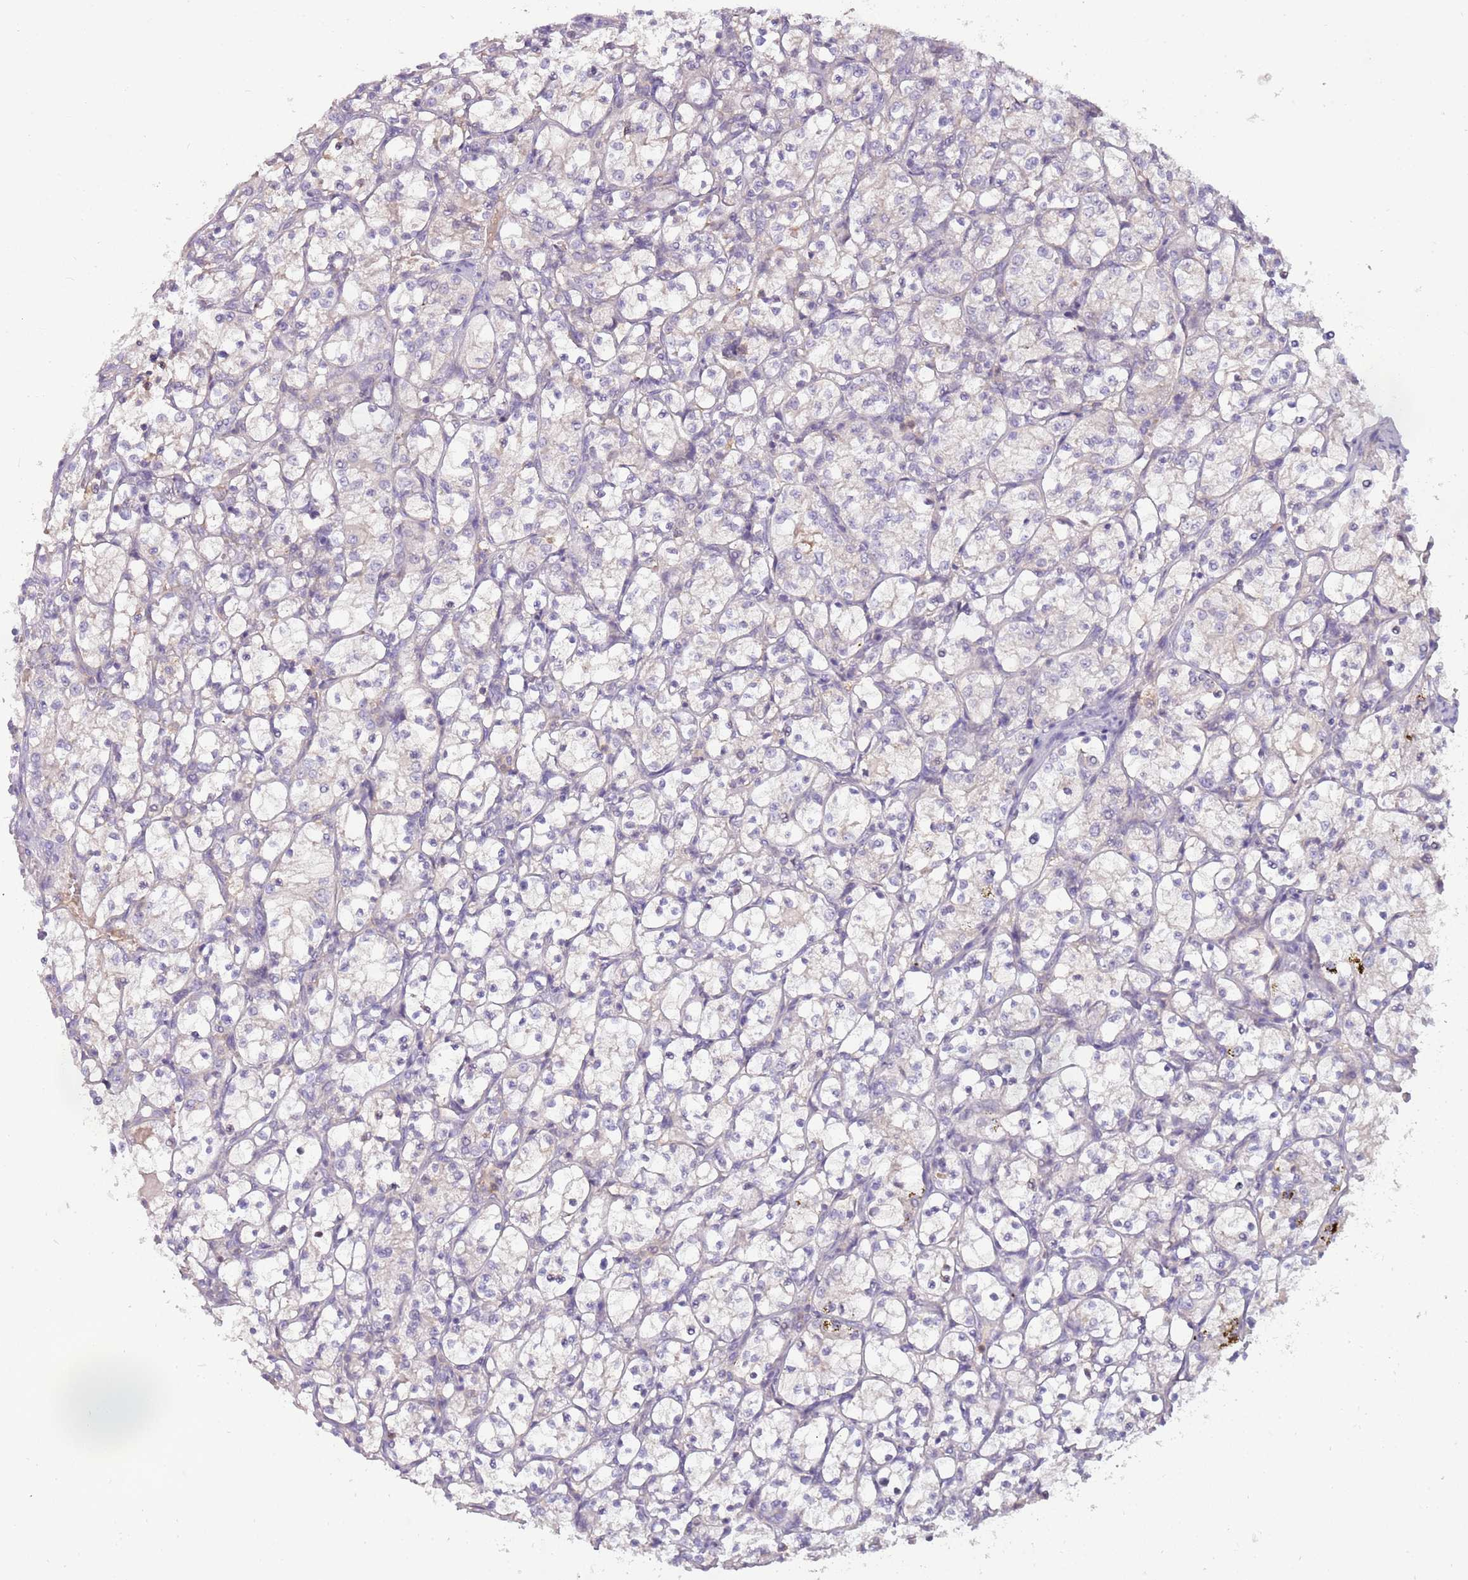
{"staining": {"intensity": "negative", "quantity": "none", "location": "none"}, "tissue": "renal cancer", "cell_type": "Tumor cells", "image_type": "cancer", "snomed": [{"axis": "morphology", "description": "Adenocarcinoma, NOS"}, {"axis": "topography", "description": "Kidney"}], "caption": "The histopathology image shows no significant staining in tumor cells of renal adenocarcinoma.", "gene": "ARHGAP5", "patient": {"sex": "female", "age": 69}}